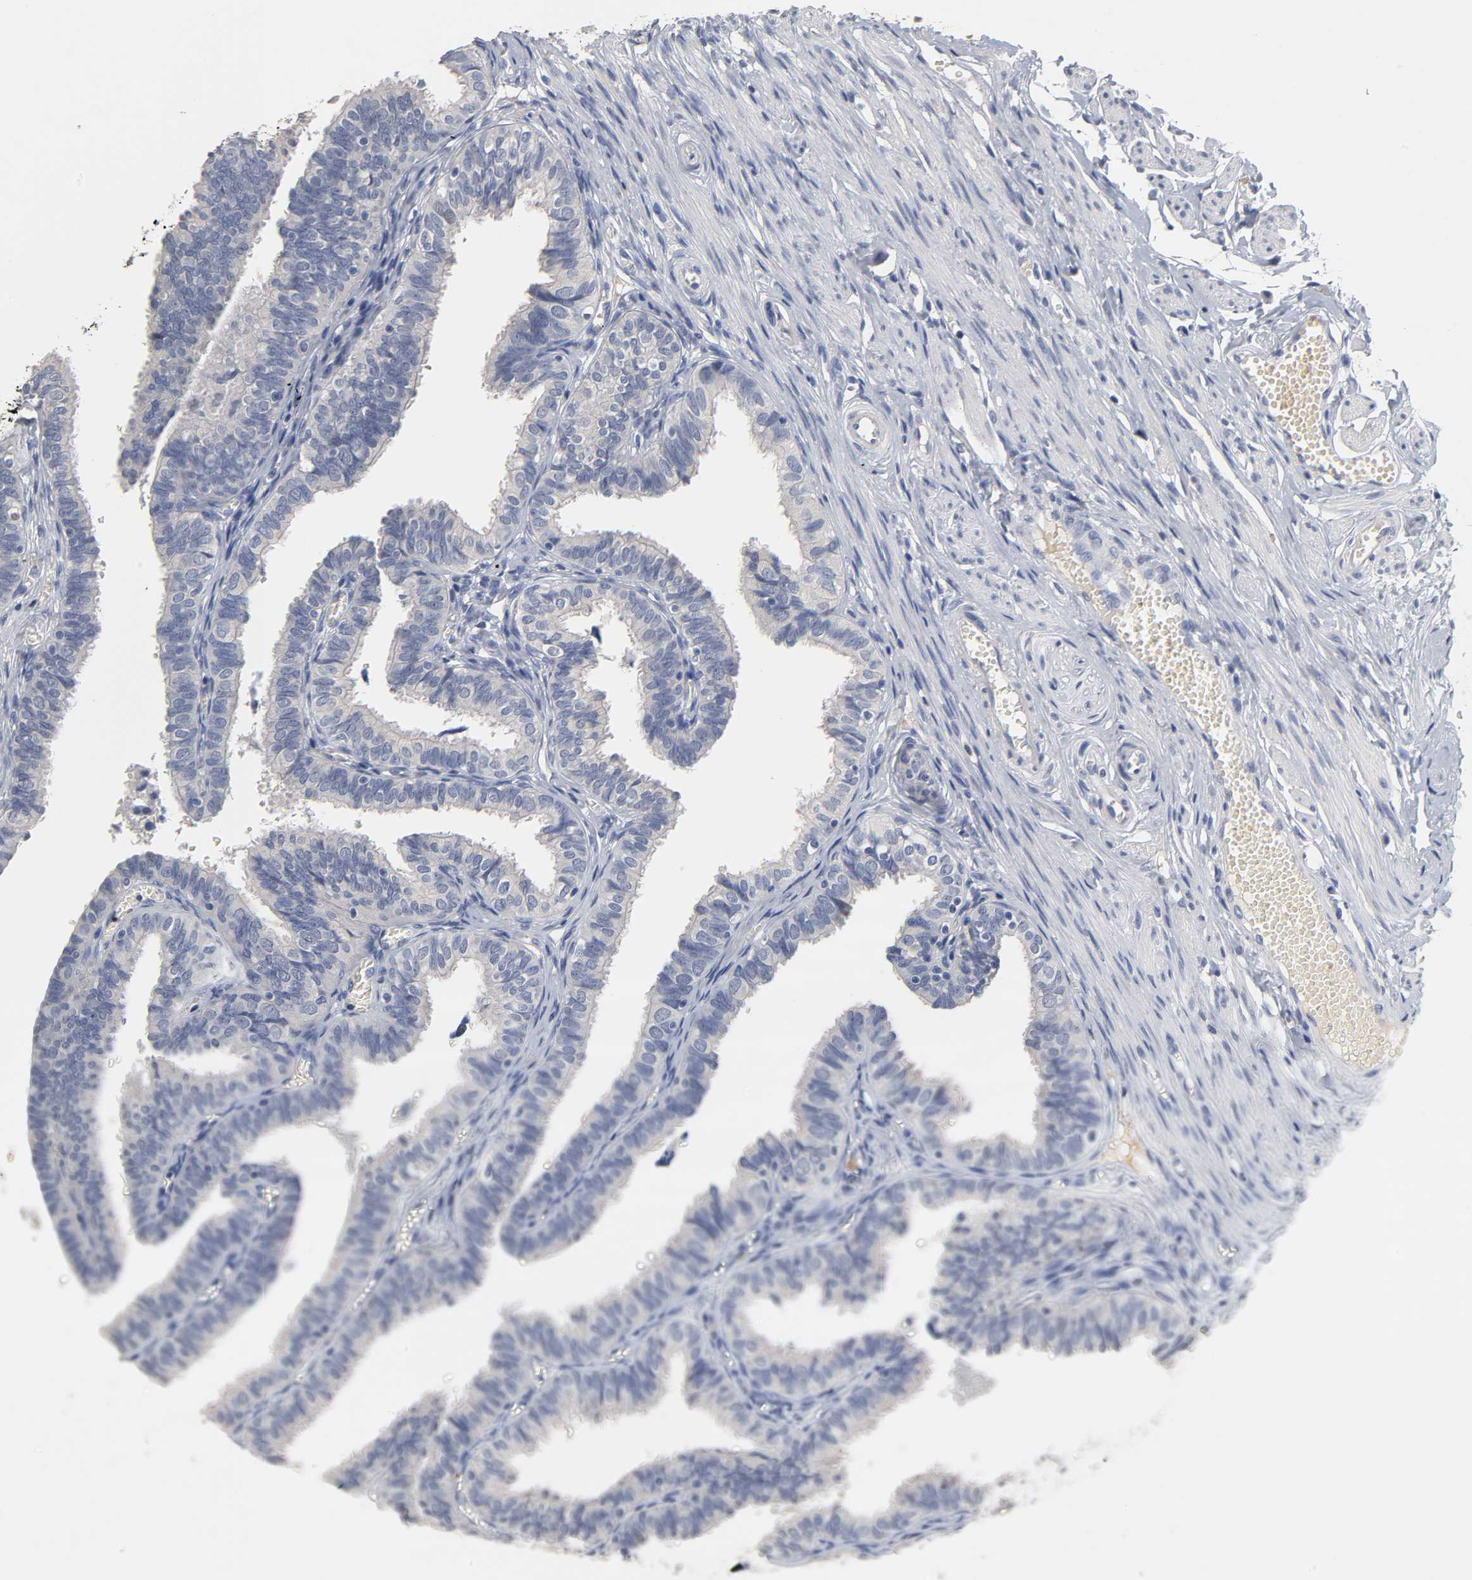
{"staining": {"intensity": "negative", "quantity": "none", "location": "none"}, "tissue": "fallopian tube", "cell_type": "Glandular cells", "image_type": "normal", "snomed": [{"axis": "morphology", "description": "Normal tissue, NOS"}, {"axis": "topography", "description": "Fallopian tube"}], "caption": "There is no significant staining in glandular cells of fallopian tube. (Stains: DAB (3,3'-diaminobenzidine) IHC with hematoxylin counter stain, Microscopy: brightfield microscopy at high magnification).", "gene": "OVOL1", "patient": {"sex": "female", "age": 46}}